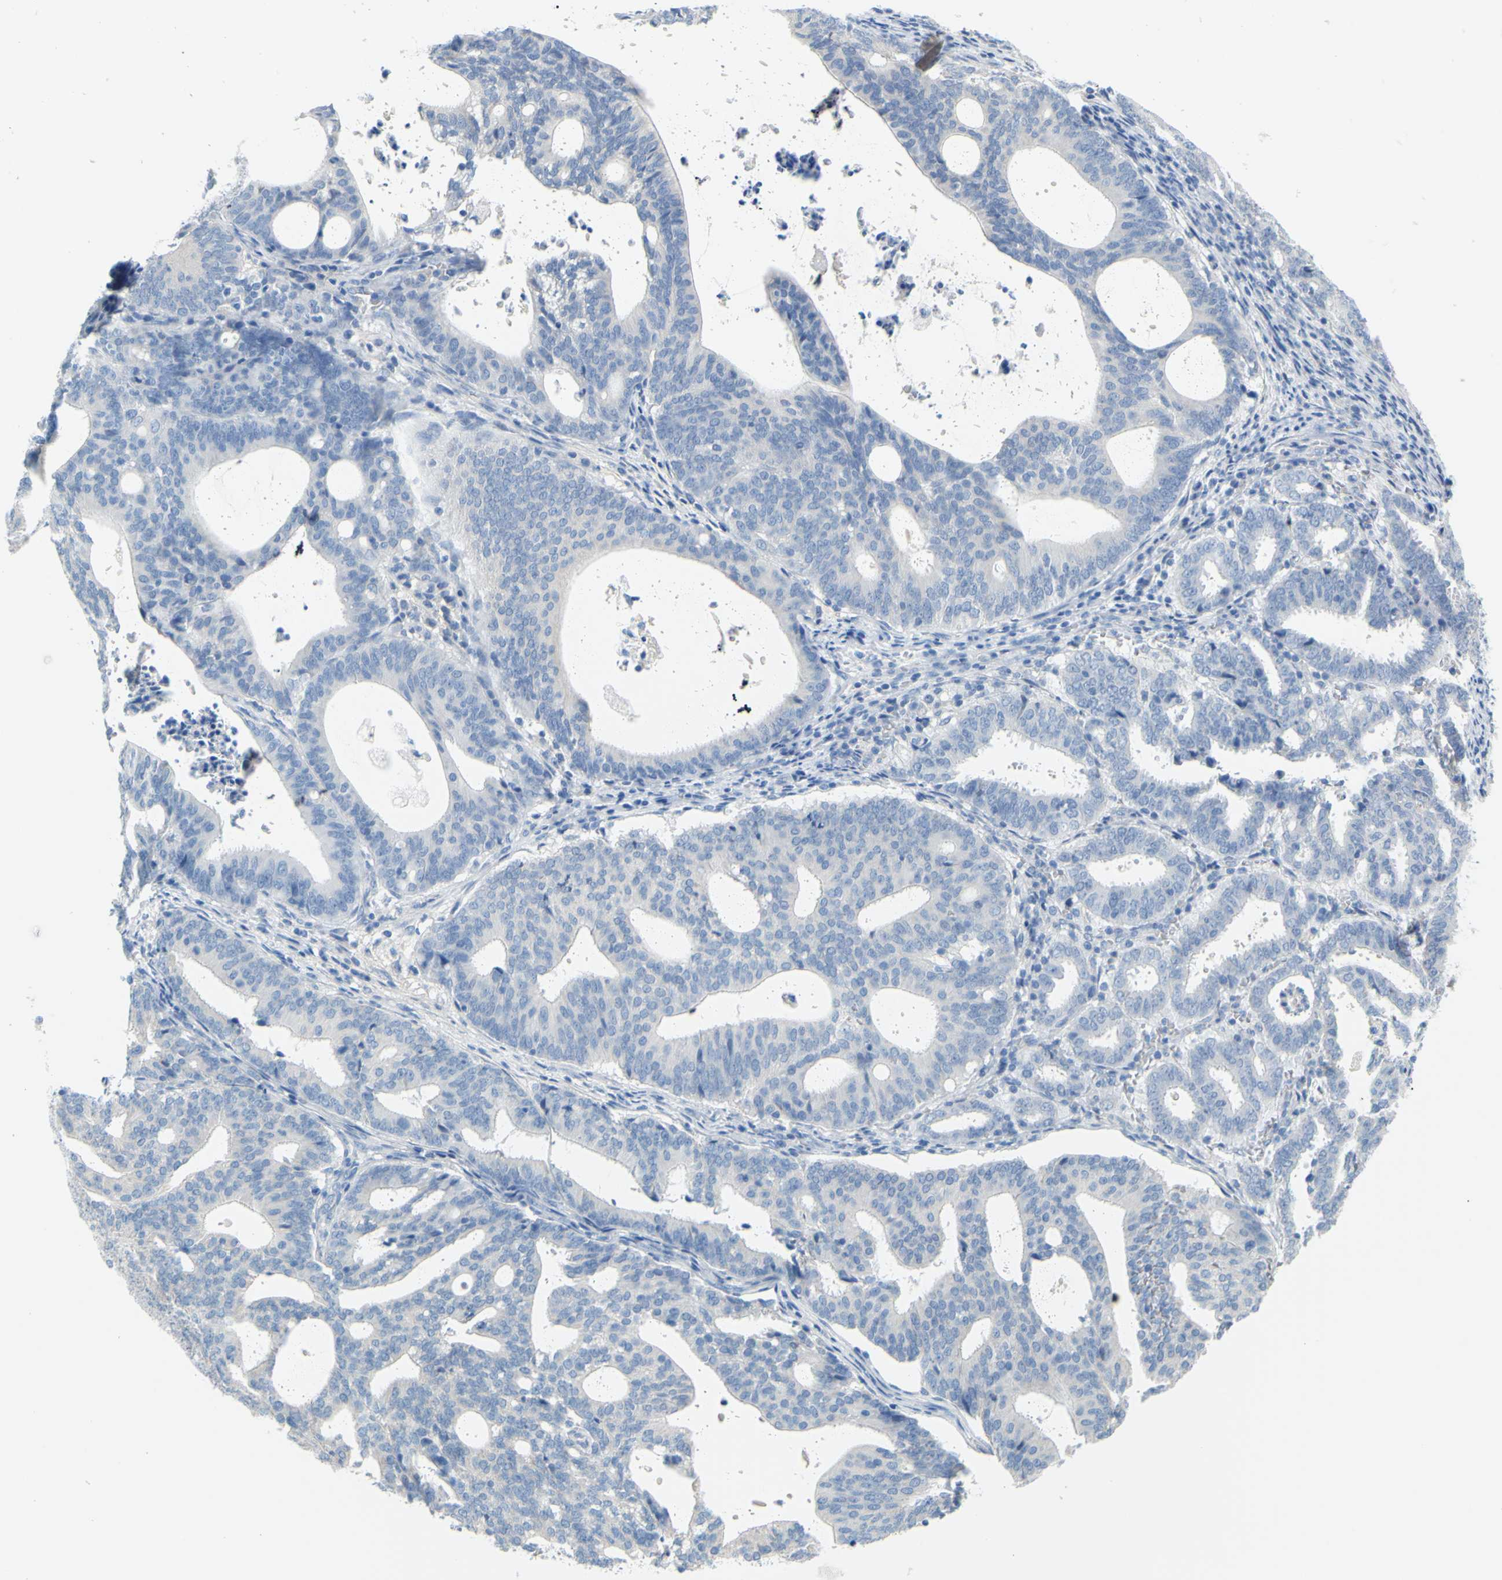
{"staining": {"intensity": "negative", "quantity": "none", "location": "none"}, "tissue": "endometrial cancer", "cell_type": "Tumor cells", "image_type": "cancer", "snomed": [{"axis": "morphology", "description": "Adenocarcinoma, NOS"}, {"axis": "topography", "description": "Uterus"}], "caption": "Tumor cells show no significant protein expression in adenocarcinoma (endometrial).", "gene": "SLC1A2", "patient": {"sex": "female", "age": 83}}